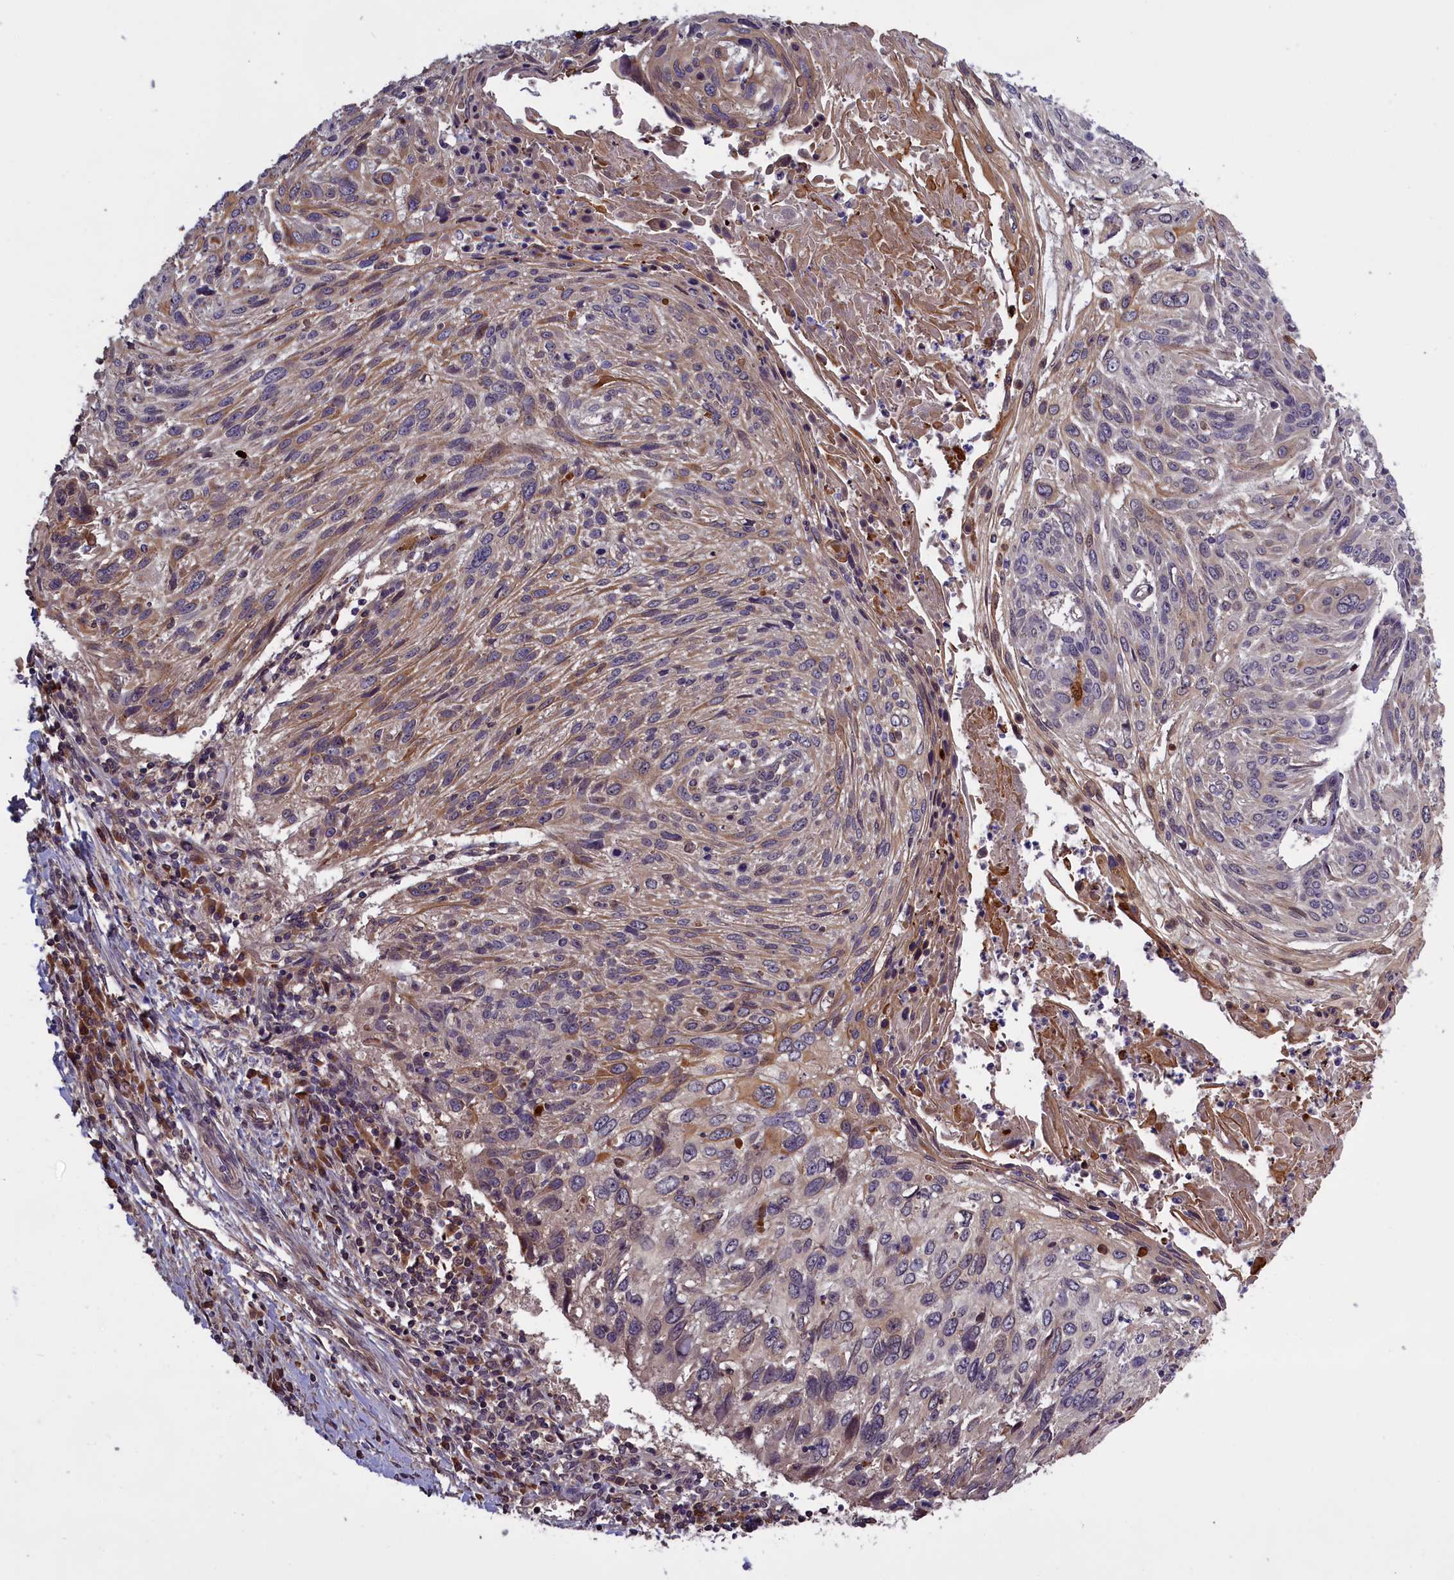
{"staining": {"intensity": "moderate", "quantity": "25%-75%", "location": "cytoplasmic/membranous"}, "tissue": "cervical cancer", "cell_type": "Tumor cells", "image_type": "cancer", "snomed": [{"axis": "morphology", "description": "Squamous cell carcinoma, NOS"}, {"axis": "topography", "description": "Cervix"}], "caption": "A medium amount of moderate cytoplasmic/membranous expression is appreciated in approximately 25%-75% of tumor cells in squamous cell carcinoma (cervical) tissue.", "gene": "DENND1B", "patient": {"sex": "female", "age": 51}}